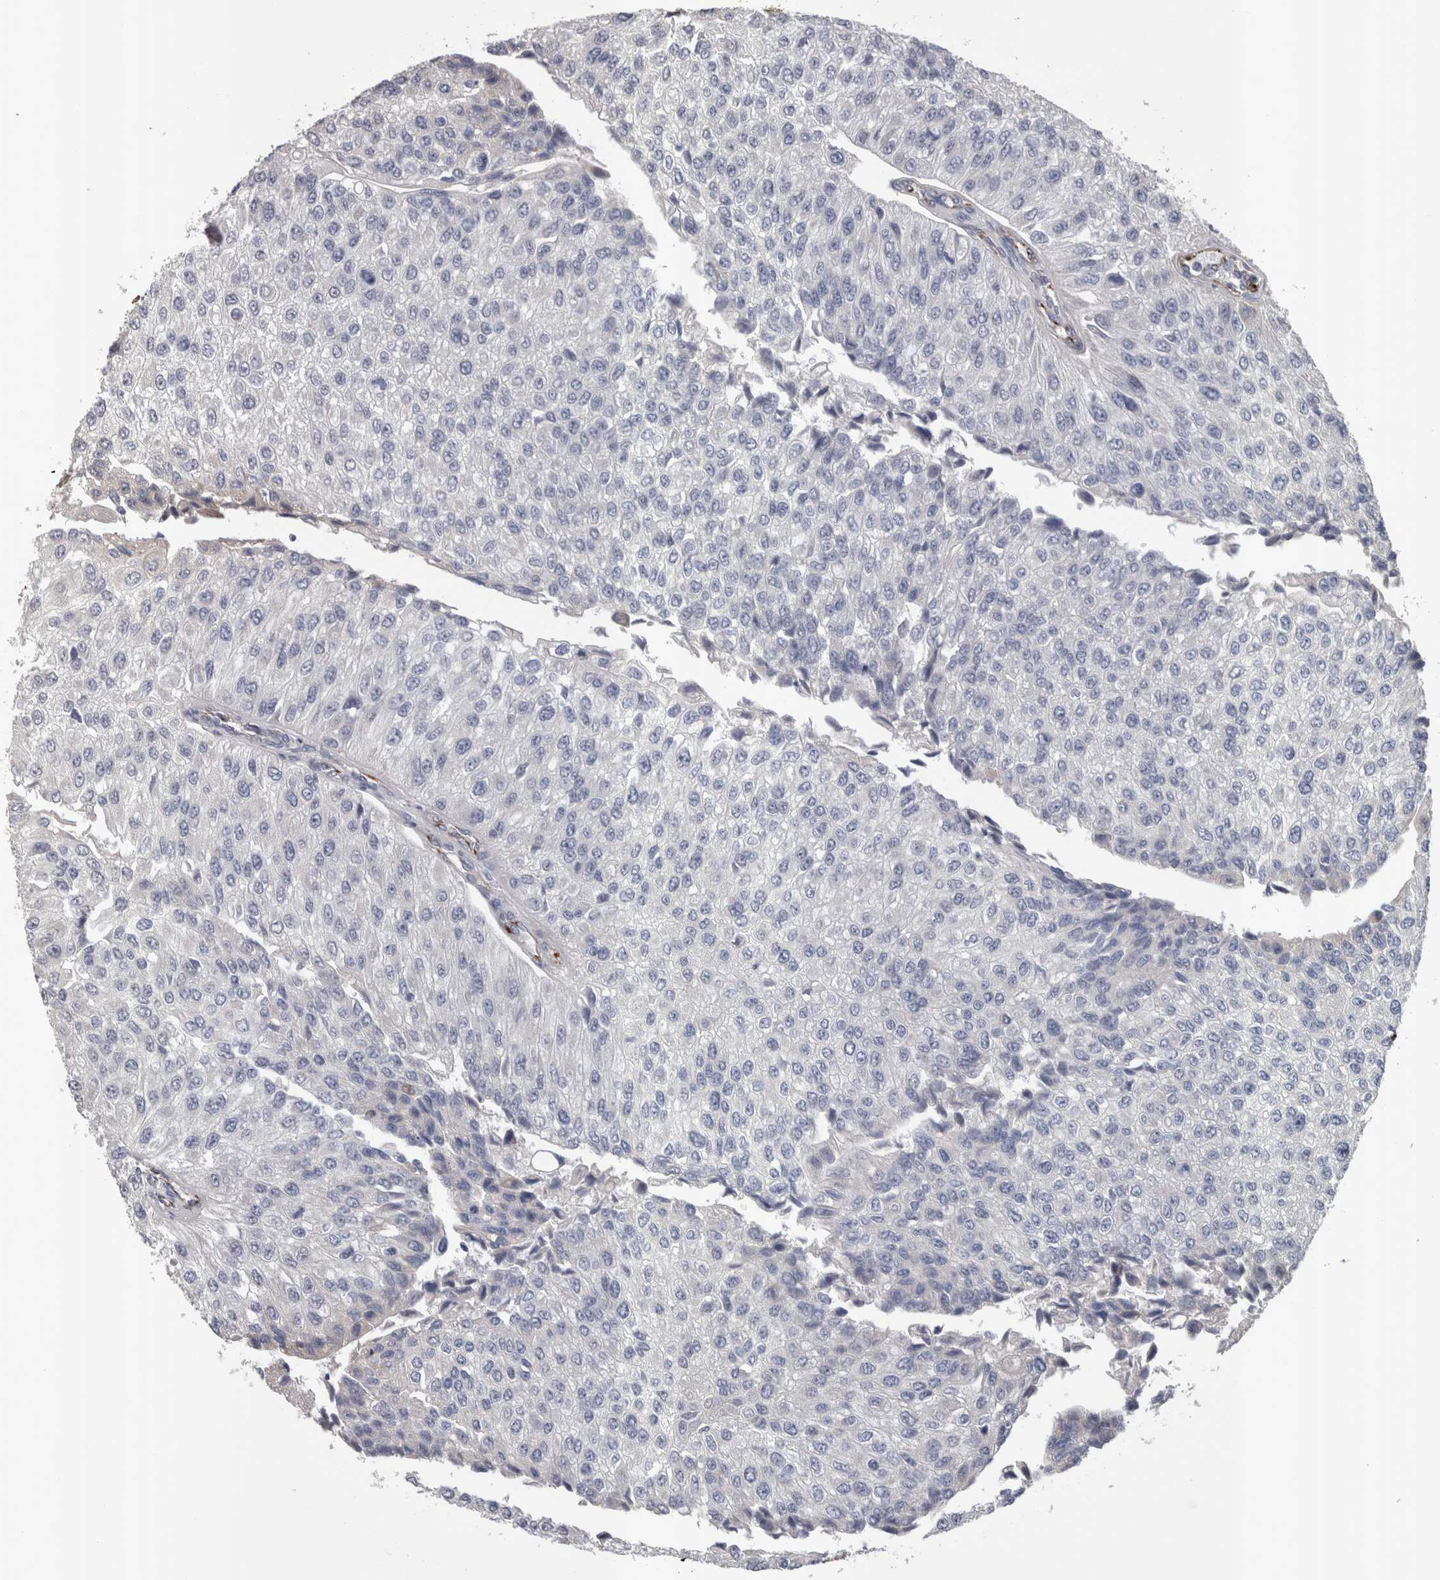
{"staining": {"intensity": "negative", "quantity": "none", "location": "none"}, "tissue": "urothelial cancer", "cell_type": "Tumor cells", "image_type": "cancer", "snomed": [{"axis": "morphology", "description": "Urothelial carcinoma, High grade"}, {"axis": "topography", "description": "Kidney"}, {"axis": "topography", "description": "Urinary bladder"}], "caption": "There is no significant staining in tumor cells of urothelial cancer. (Immunohistochemistry (ihc), brightfield microscopy, high magnification).", "gene": "STC1", "patient": {"sex": "male", "age": 77}}